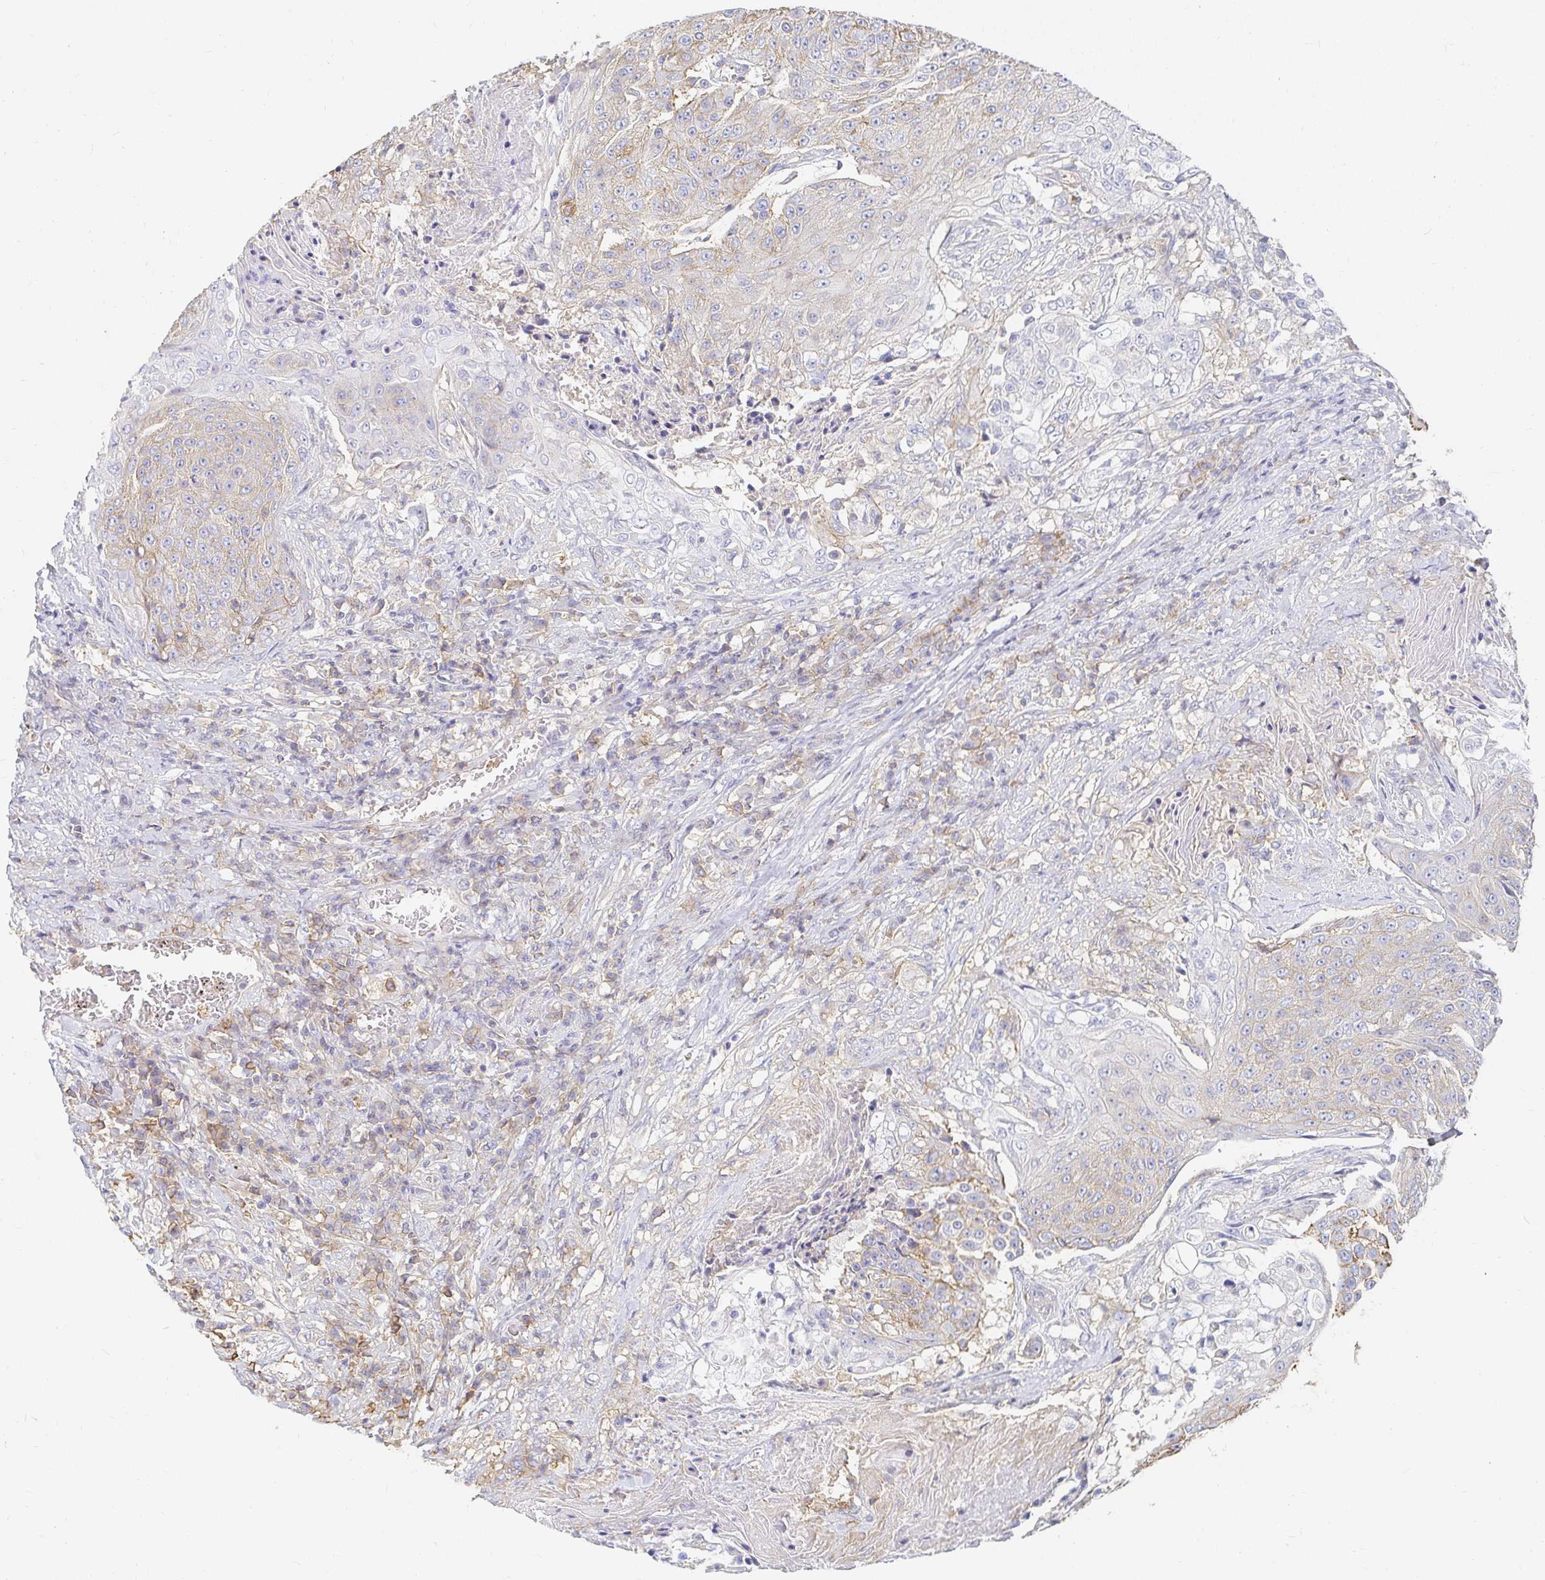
{"staining": {"intensity": "moderate", "quantity": "<25%", "location": "cytoplasmic/membranous"}, "tissue": "urothelial cancer", "cell_type": "Tumor cells", "image_type": "cancer", "snomed": [{"axis": "morphology", "description": "Urothelial carcinoma, High grade"}, {"axis": "topography", "description": "Urinary bladder"}], "caption": "IHC (DAB) staining of human urothelial carcinoma (high-grade) demonstrates moderate cytoplasmic/membranous protein expression in approximately <25% of tumor cells.", "gene": "TSPAN19", "patient": {"sex": "female", "age": 63}}